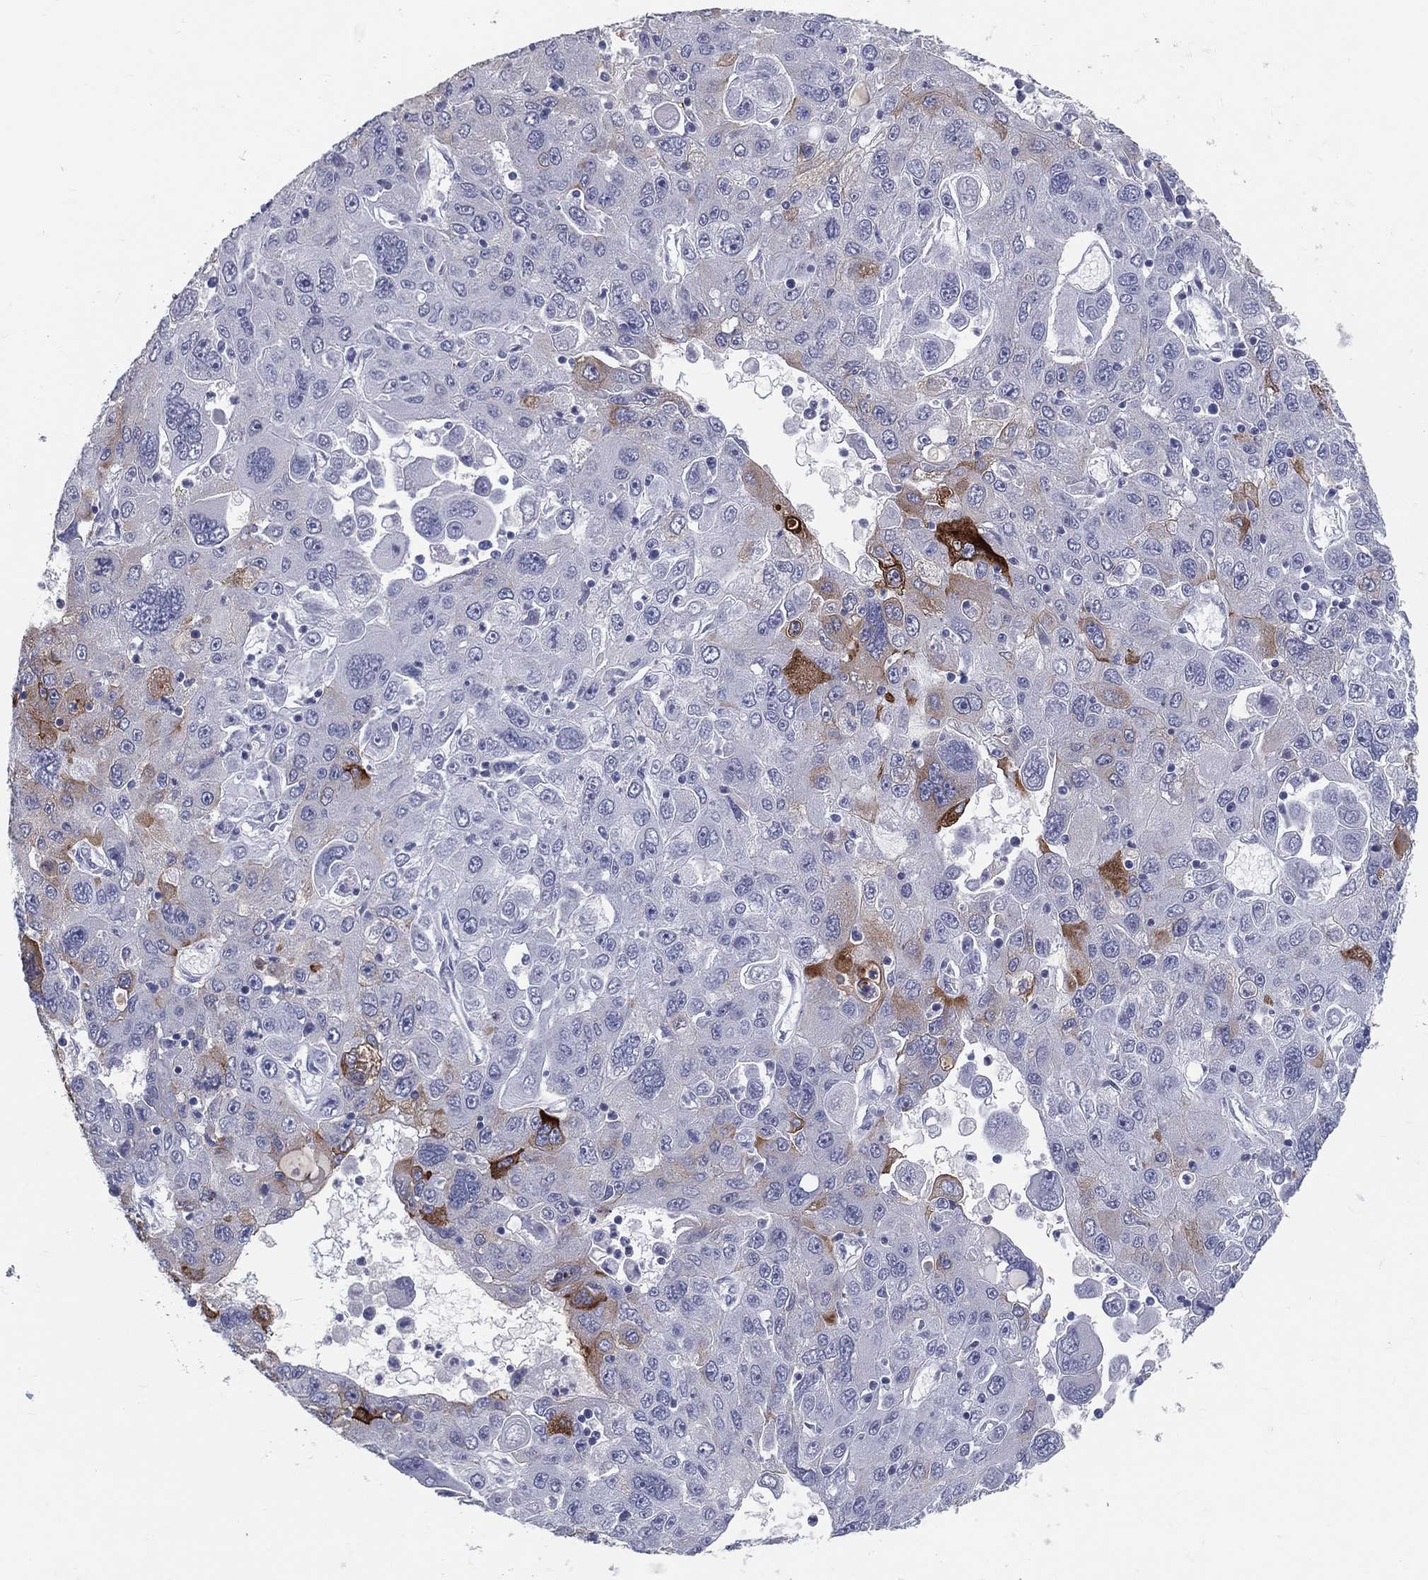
{"staining": {"intensity": "strong", "quantity": "<25%", "location": "cytoplasmic/membranous"}, "tissue": "stomach cancer", "cell_type": "Tumor cells", "image_type": "cancer", "snomed": [{"axis": "morphology", "description": "Adenocarcinoma, NOS"}, {"axis": "topography", "description": "Stomach"}], "caption": "This is an image of immunohistochemistry staining of adenocarcinoma (stomach), which shows strong staining in the cytoplasmic/membranous of tumor cells.", "gene": "ACE2", "patient": {"sex": "male", "age": 56}}